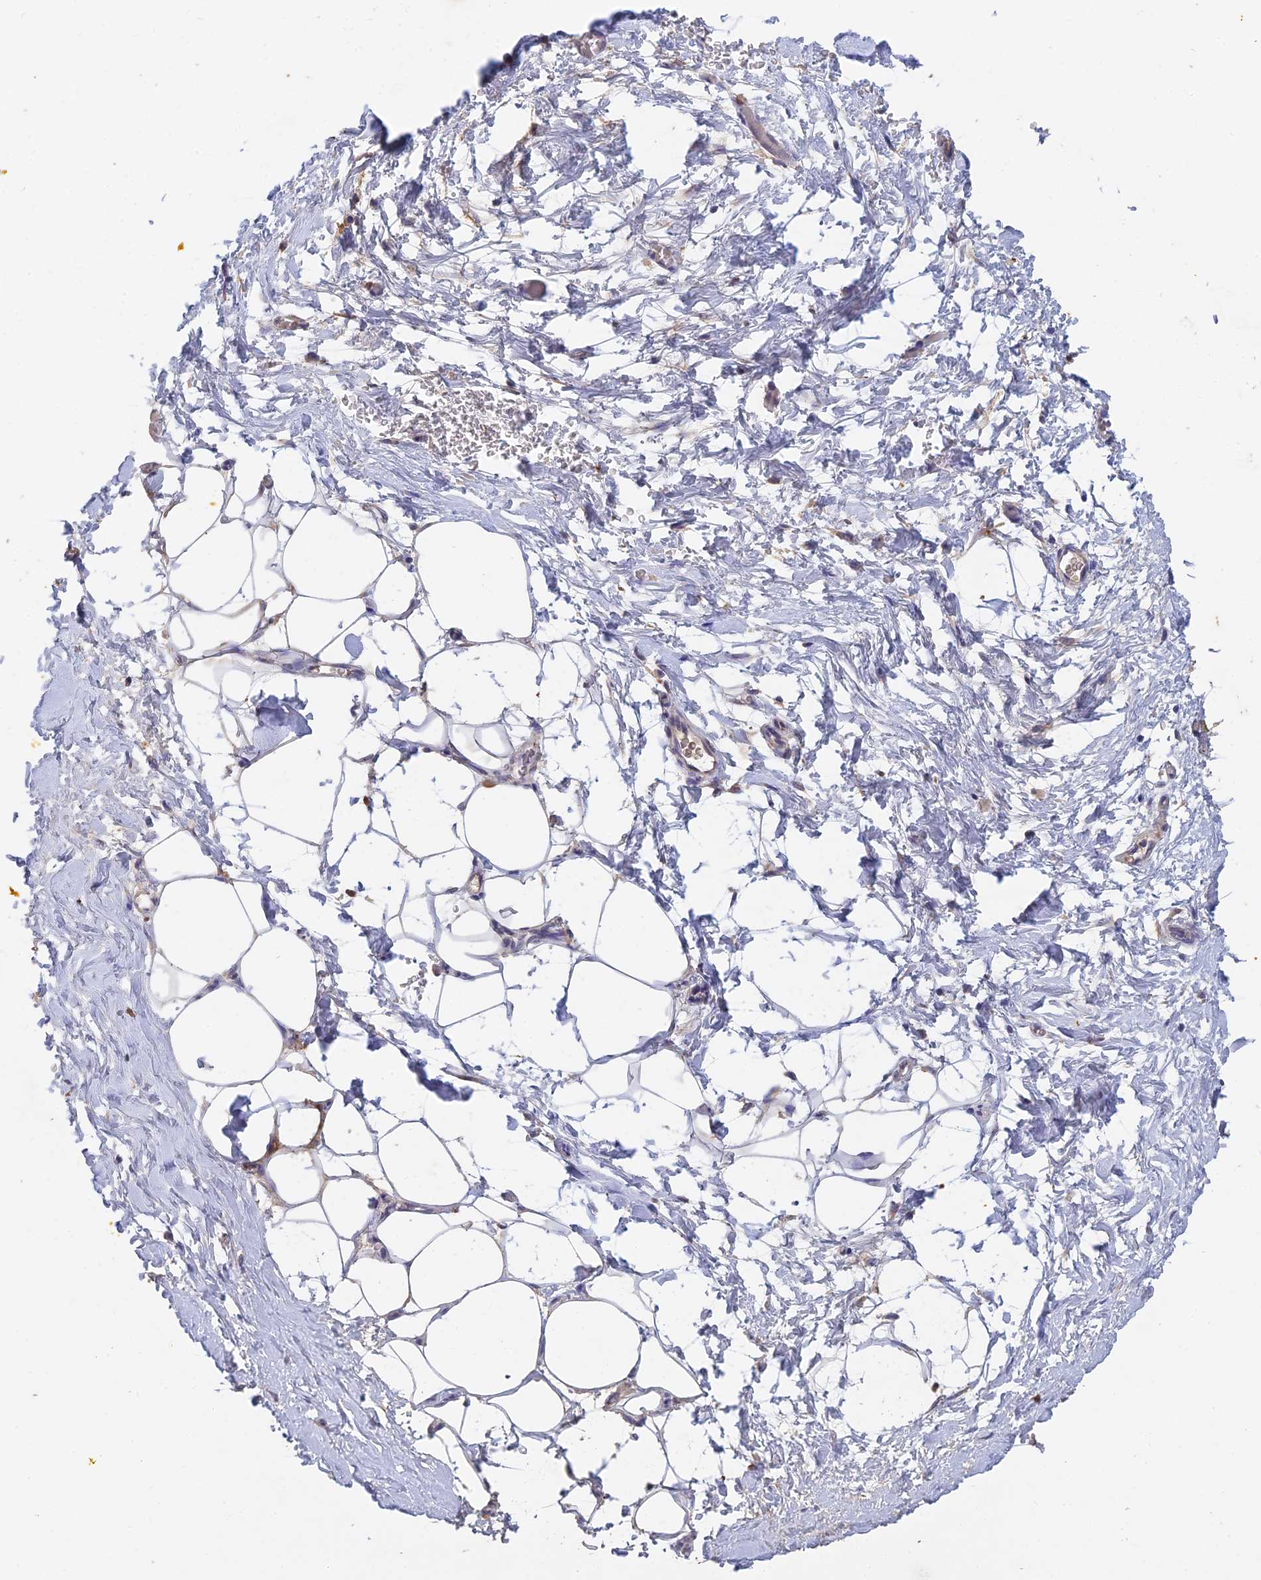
{"staining": {"intensity": "negative", "quantity": "none", "location": "none"}, "tissue": "adipose tissue", "cell_type": "Adipocytes", "image_type": "normal", "snomed": [{"axis": "morphology", "description": "Normal tissue, NOS"}, {"axis": "morphology", "description": "Adenocarcinoma, NOS"}, {"axis": "topography", "description": "Pancreas"}, {"axis": "topography", "description": "Peripheral nerve tissue"}], "caption": "This histopathology image is of normal adipose tissue stained with immunohistochemistry (IHC) to label a protein in brown with the nuclei are counter-stained blue. There is no positivity in adipocytes.", "gene": "SLC39A13", "patient": {"sex": "male", "age": 59}}